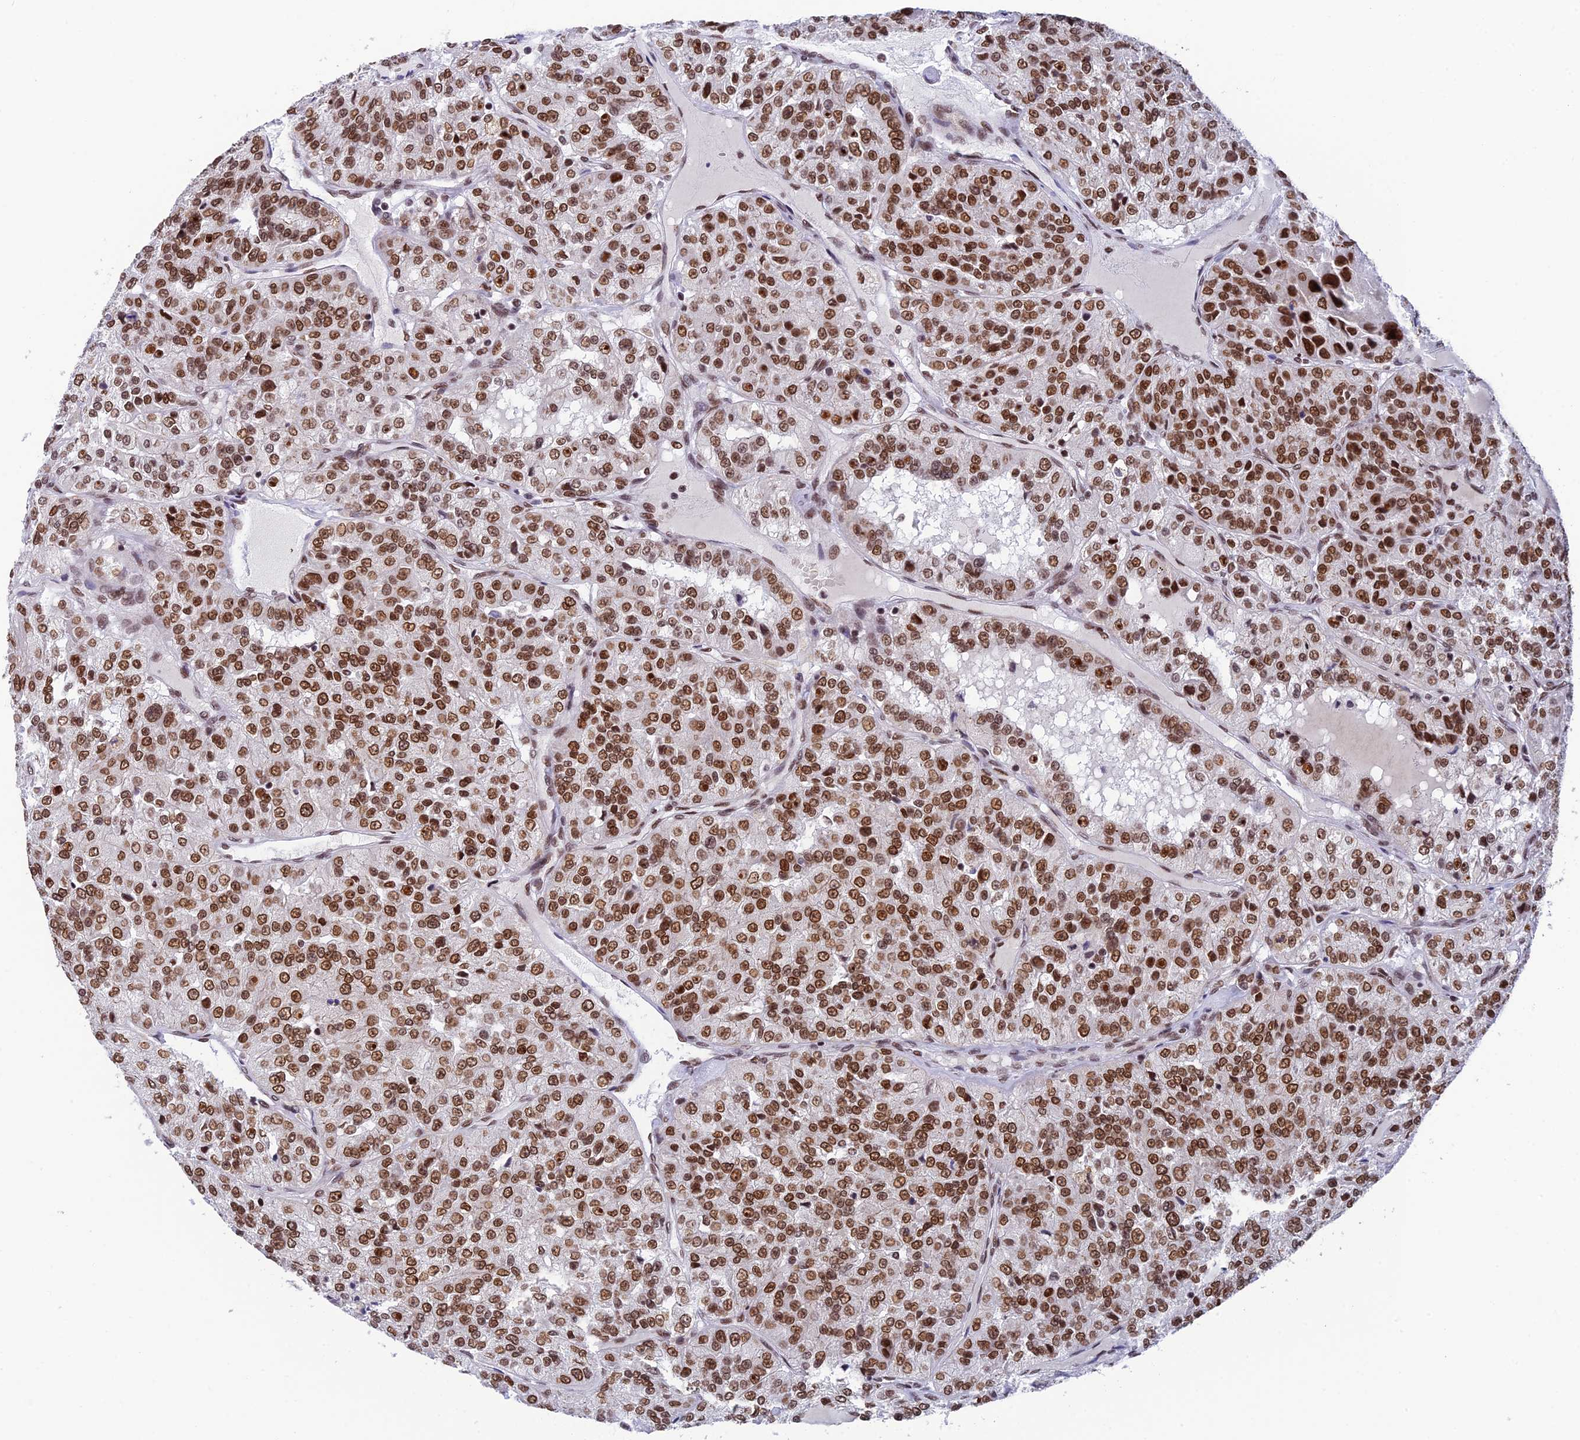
{"staining": {"intensity": "strong", "quantity": ">75%", "location": "nuclear"}, "tissue": "renal cancer", "cell_type": "Tumor cells", "image_type": "cancer", "snomed": [{"axis": "morphology", "description": "Adenocarcinoma, NOS"}, {"axis": "topography", "description": "Kidney"}], "caption": "A high amount of strong nuclear staining is present in approximately >75% of tumor cells in renal cancer tissue.", "gene": "EEF1AKMT3", "patient": {"sex": "female", "age": 63}}